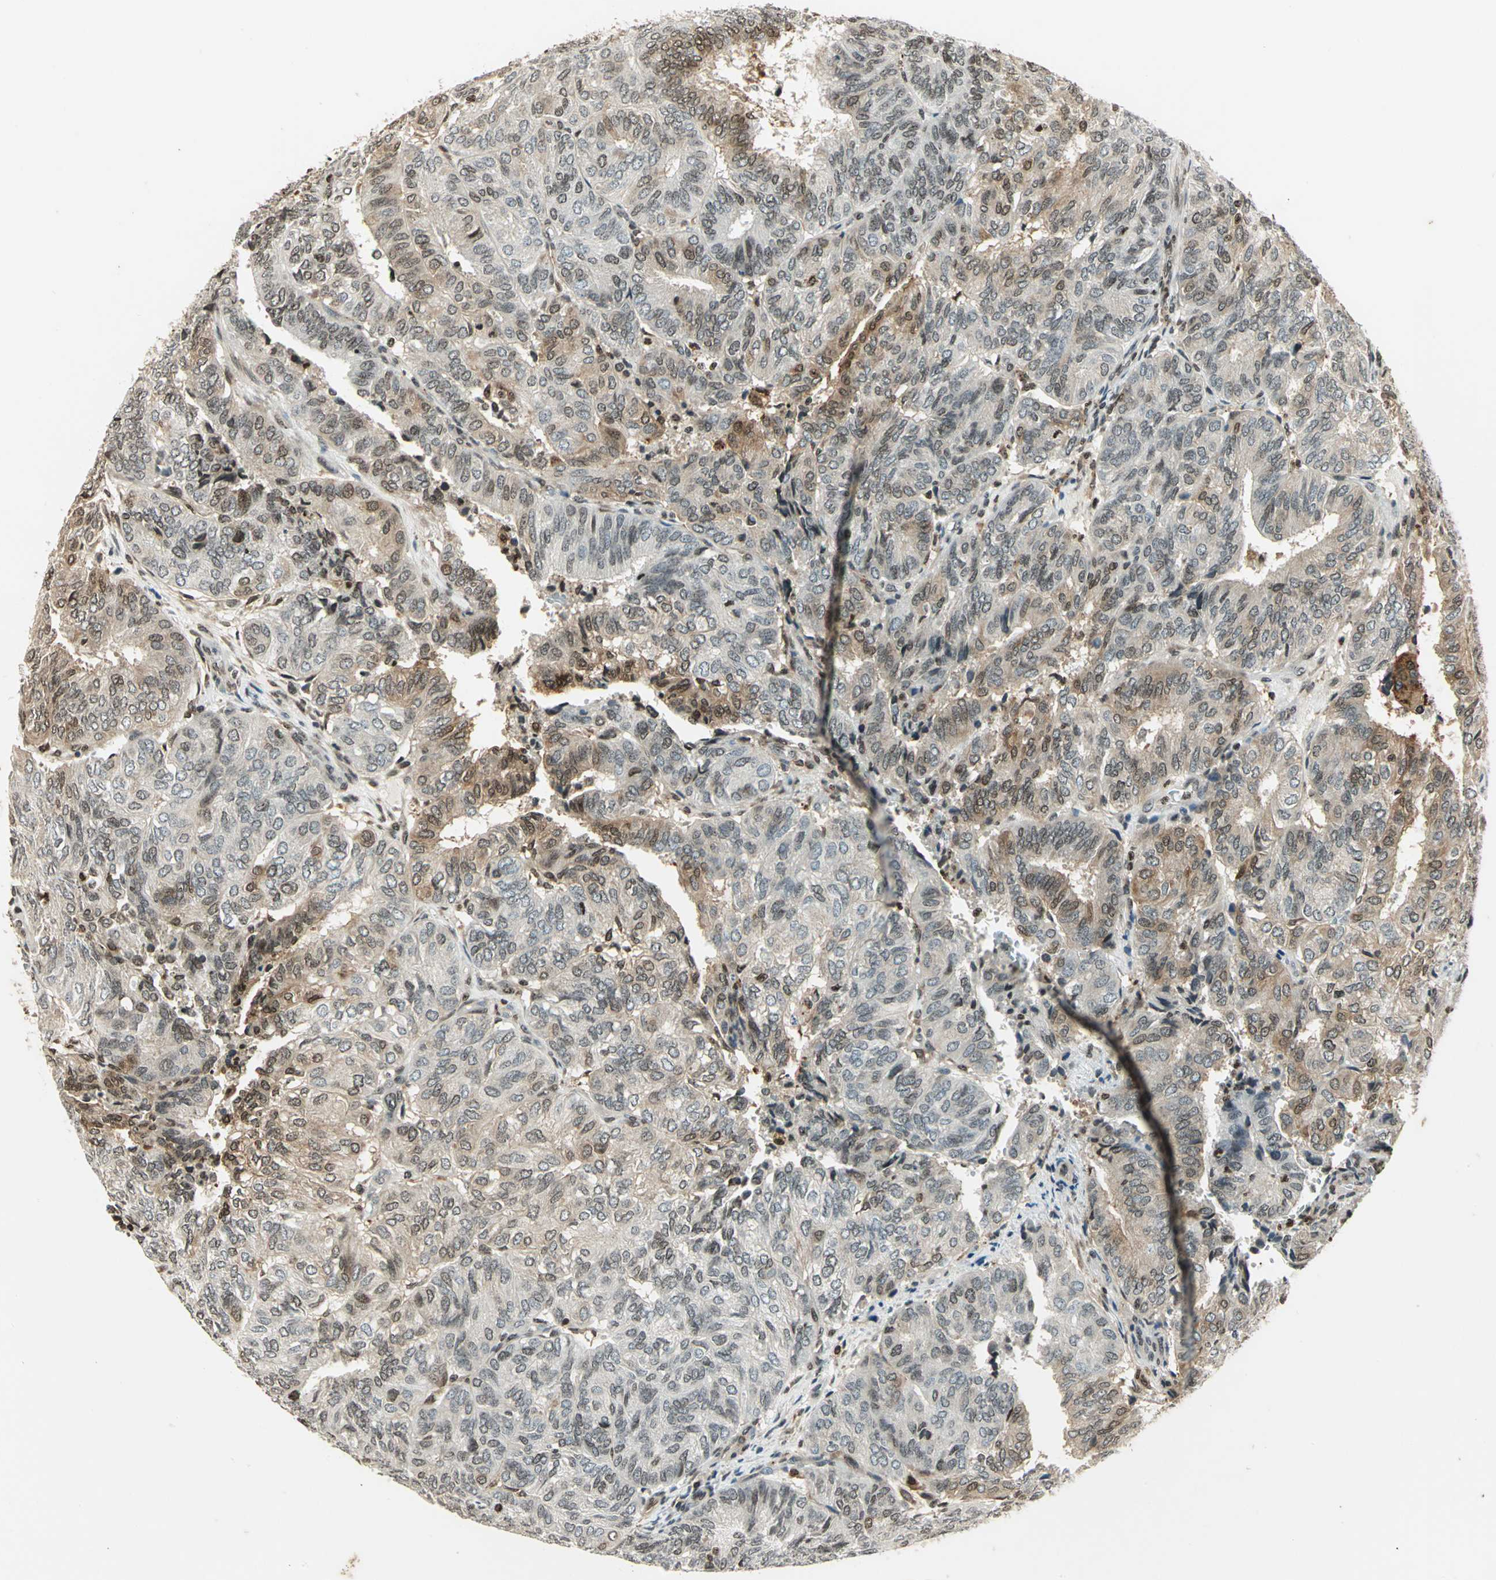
{"staining": {"intensity": "moderate", "quantity": ">75%", "location": "cytoplasmic/membranous,nuclear"}, "tissue": "endometrial cancer", "cell_type": "Tumor cells", "image_type": "cancer", "snomed": [{"axis": "morphology", "description": "Adenocarcinoma, NOS"}, {"axis": "topography", "description": "Uterus"}], "caption": "An immunohistochemistry (IHC) photomicrograph of neoplastic tissue is shown. Protein staining in brown labels moderate cytoplasmic/membranous and nuclear positivity in endometrial cancer within tumor cells.", "gene": "LGALS3", "patient": {"sex": "female", "age": 60}}